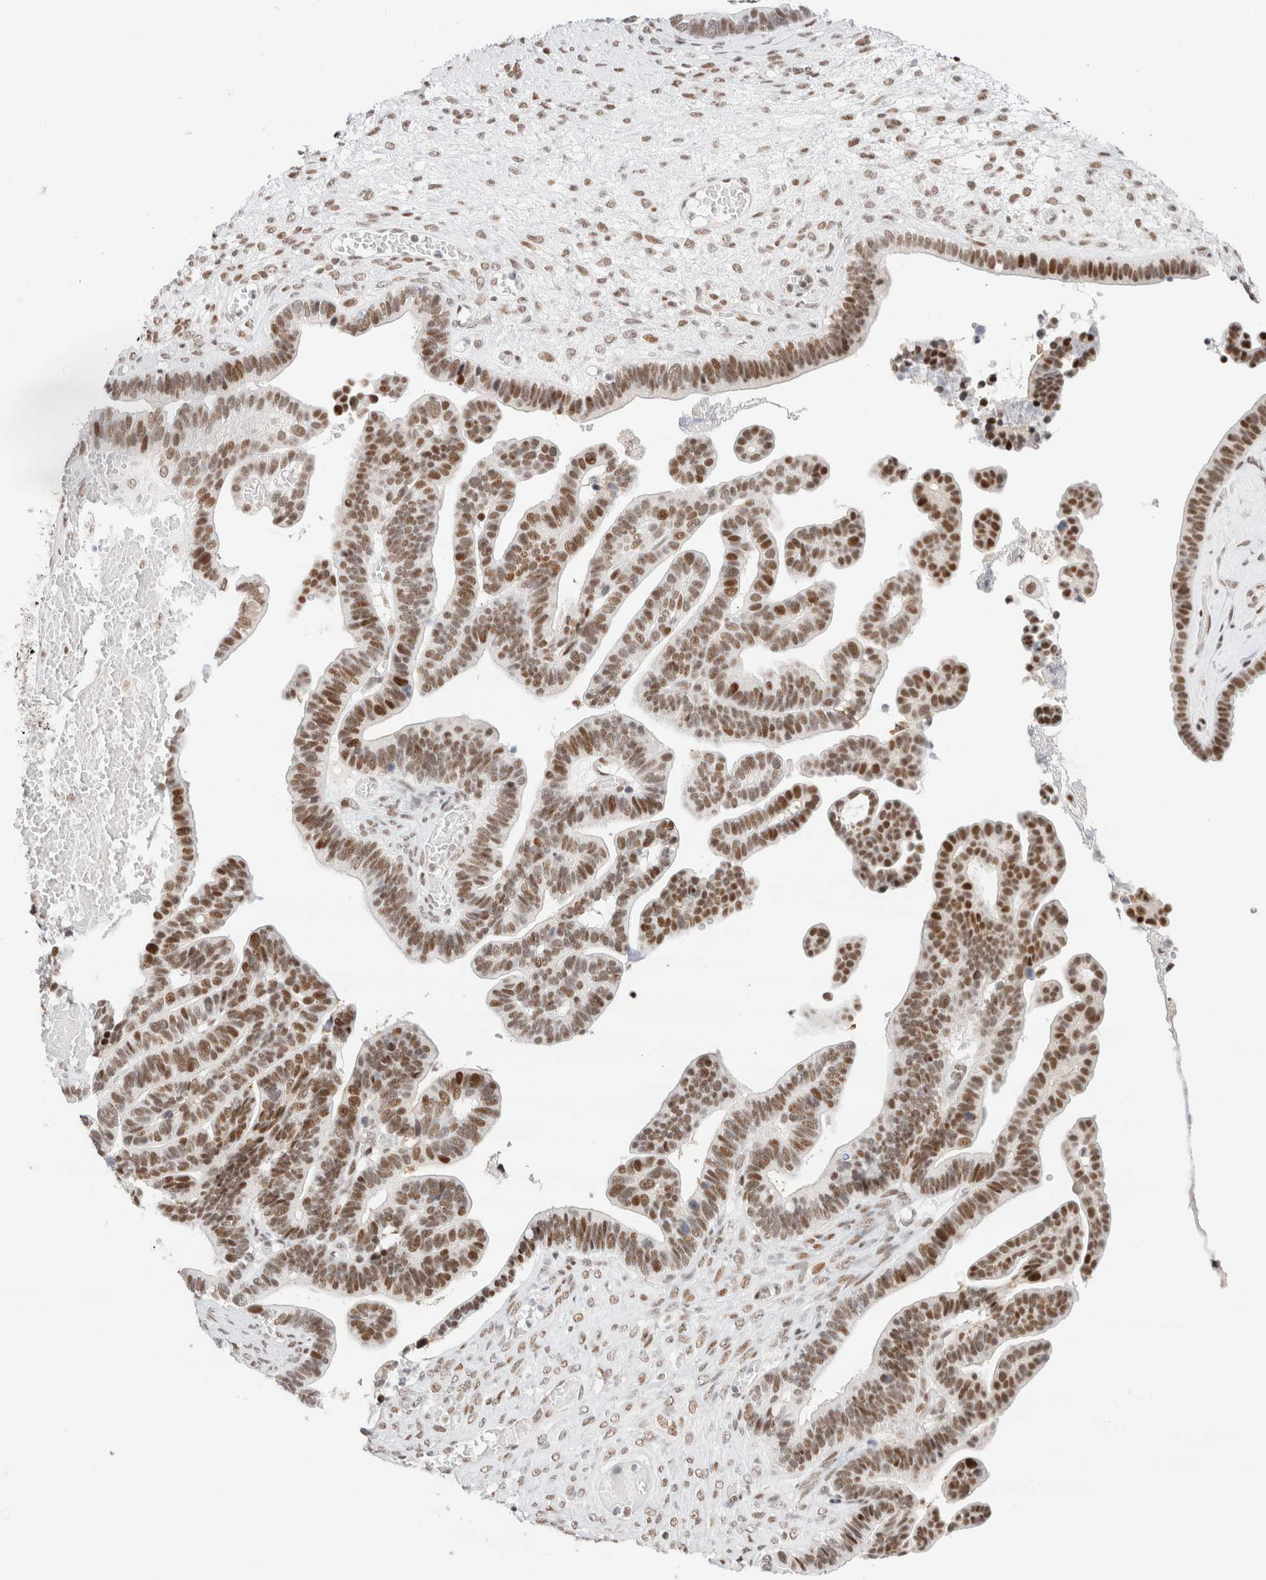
{"staining": {"intensity": "strong", "quantity": ">75%", "location": "nuclear"}, "tissue": "ovarian cancer", "cell_type": "Tumor cells", "image_type": "cancer", "snomed": [{"axis": "morphology", "description": "Cystadenocarcinoma, serous, NOS"}, {"axis": "topography", "description": "Ovary"}], "caption": "The immunohistochemical stain highlights strong nuclear expression in tumor cells of ovarian cancer (serous cystadenocarcinoma) tissue.", "gene": "ZNF282", "patient": {"sex": "female", "age": 56}}